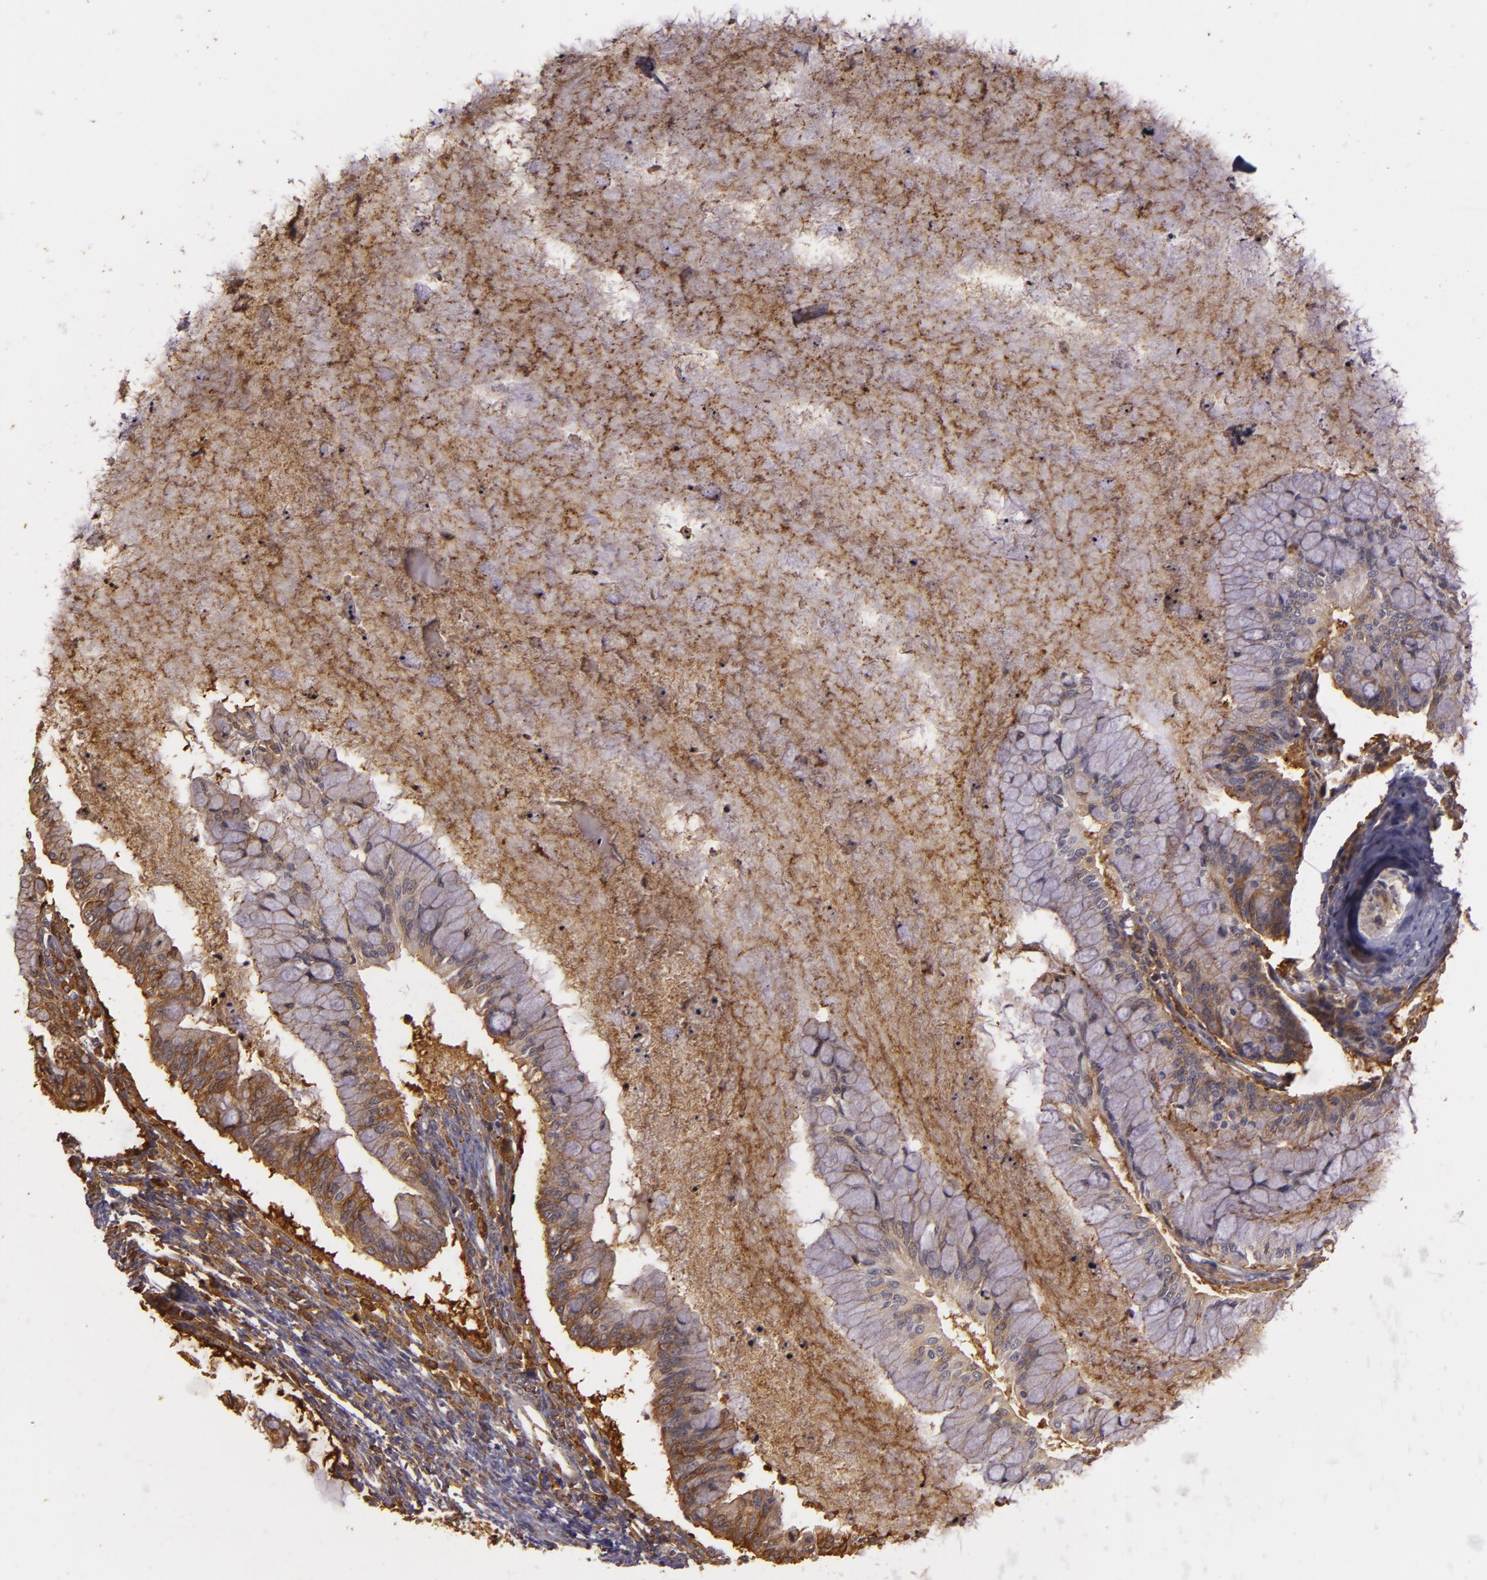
{"staining": {"intensity": "moderate", "quantity": ">75%", "location": "cytoplasmic/membranous"}, "tissue": "ovarian cancer", "cell_type": "Tumor cells", "image_type": "cancer", "snomed": [{"axis": "morphology", "description": "Cystadenocarcinoma, mucinous, NOS"}, {"axis": "topography", "description": "Ovary"}], "caption": "Immunohistochemical staining of ovarian mucinous cystadenocarcinoma demonstrates medium levels of moderate cytoplasmic/membranous protein positivity in about >75% of tumor cells. (Stains: DAB in brown, nuclei in blue, Microscopy: brightfield microscopy at high magnification).", "gene": "SLC9A3R1", "patient": {"sex": "female", "age": 57}}